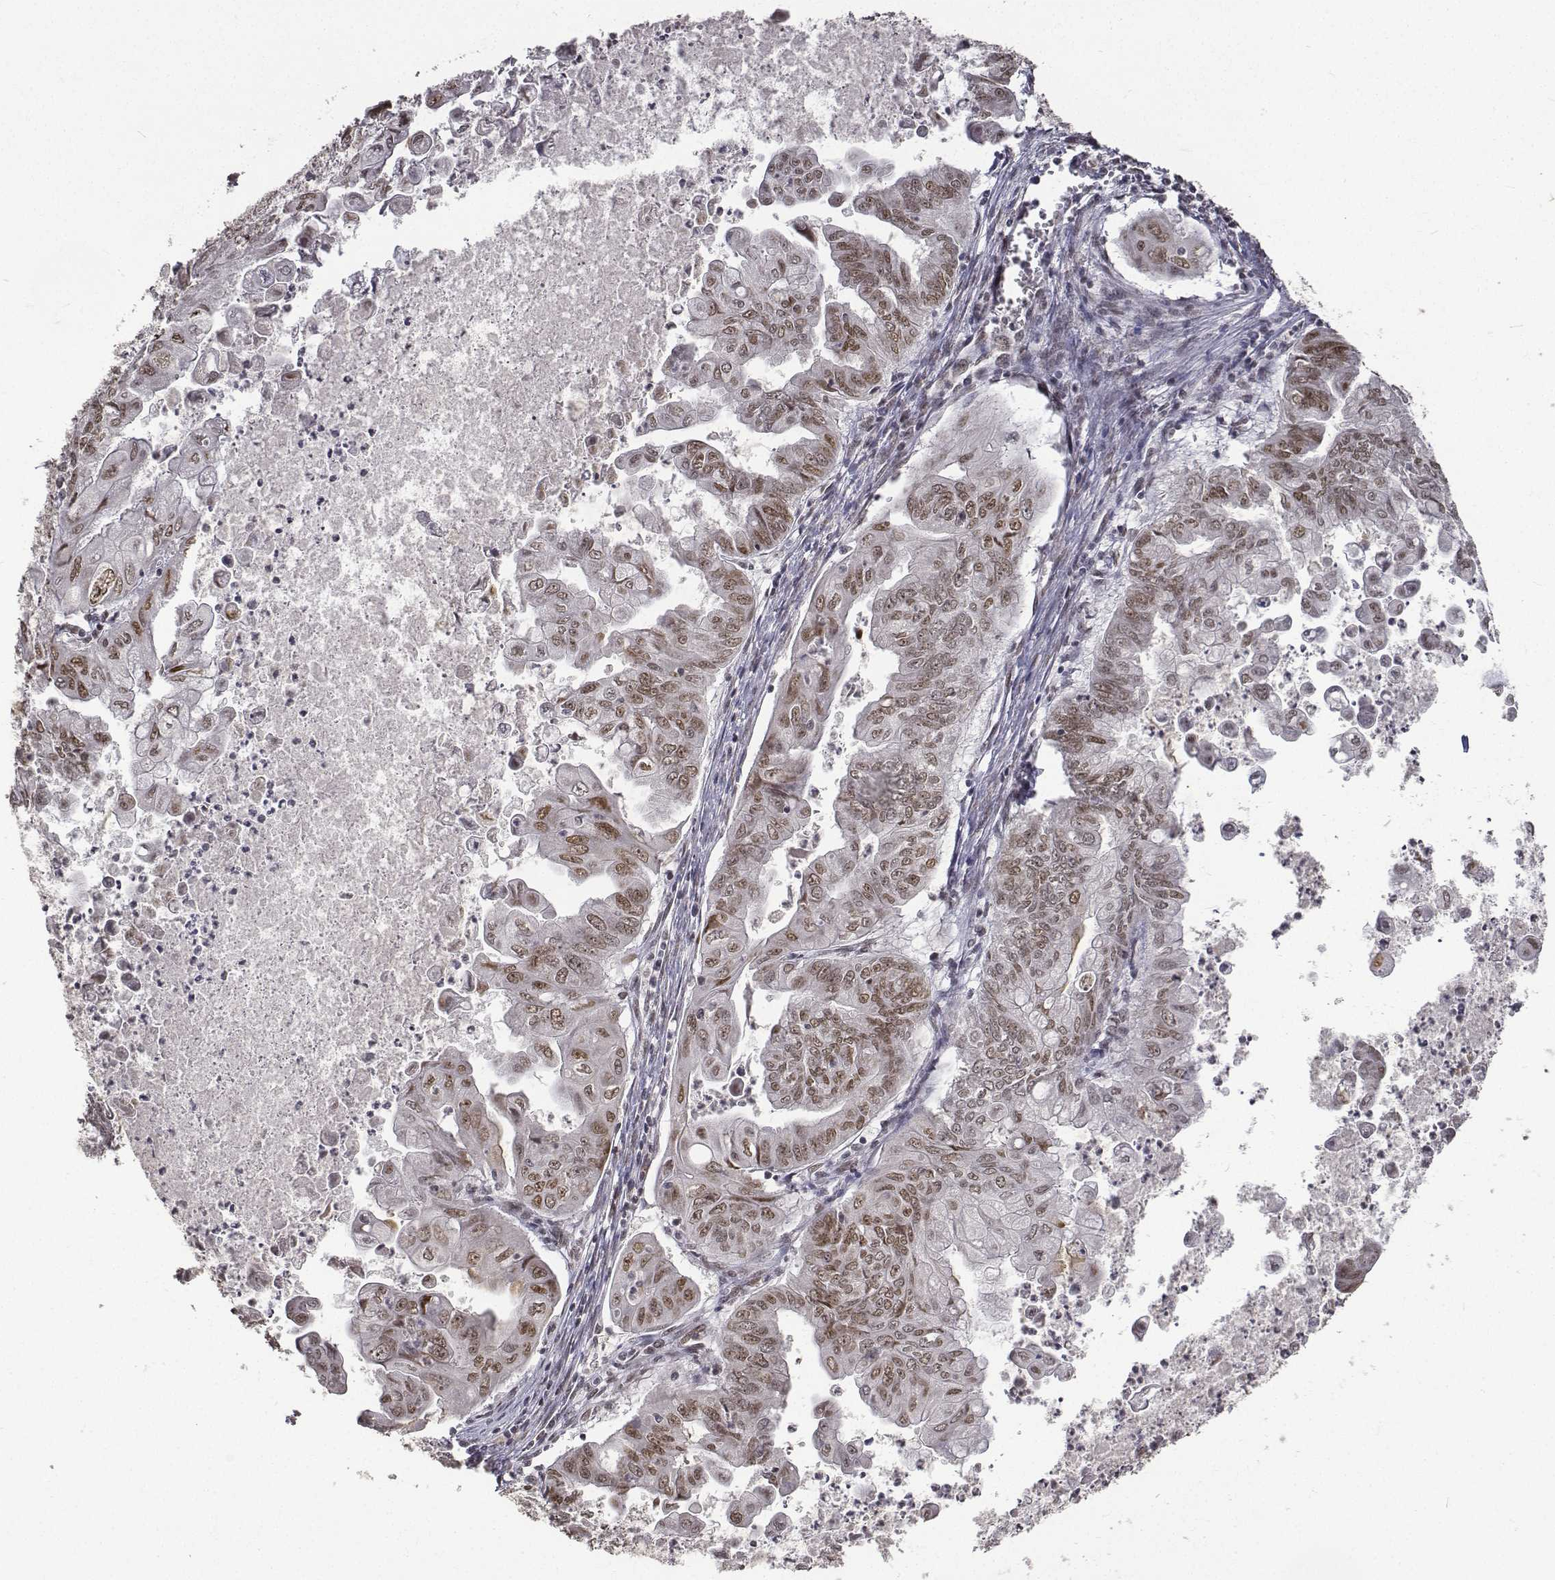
{"staining": {"intensity": "moderate", "quantity": ">75%", "location": "nuclear"}, "tissue": "stomach cancer", "cell_type": "Tumor cells", "image_type": "cancer", "snomed": [{"axis": "morphology", "description": "Adenocarcinoma, NOS"}, {"axis": "topography", "description": "Stomach, upper"}], "caption": "Moderate nuclear expression for a protein is appreciated in approximately >75% of tumor cells of stomach cancer using immunohistochemistry (IHC).", "gene": "ATRX", "patient": {"sex": "male", "age": 80}}